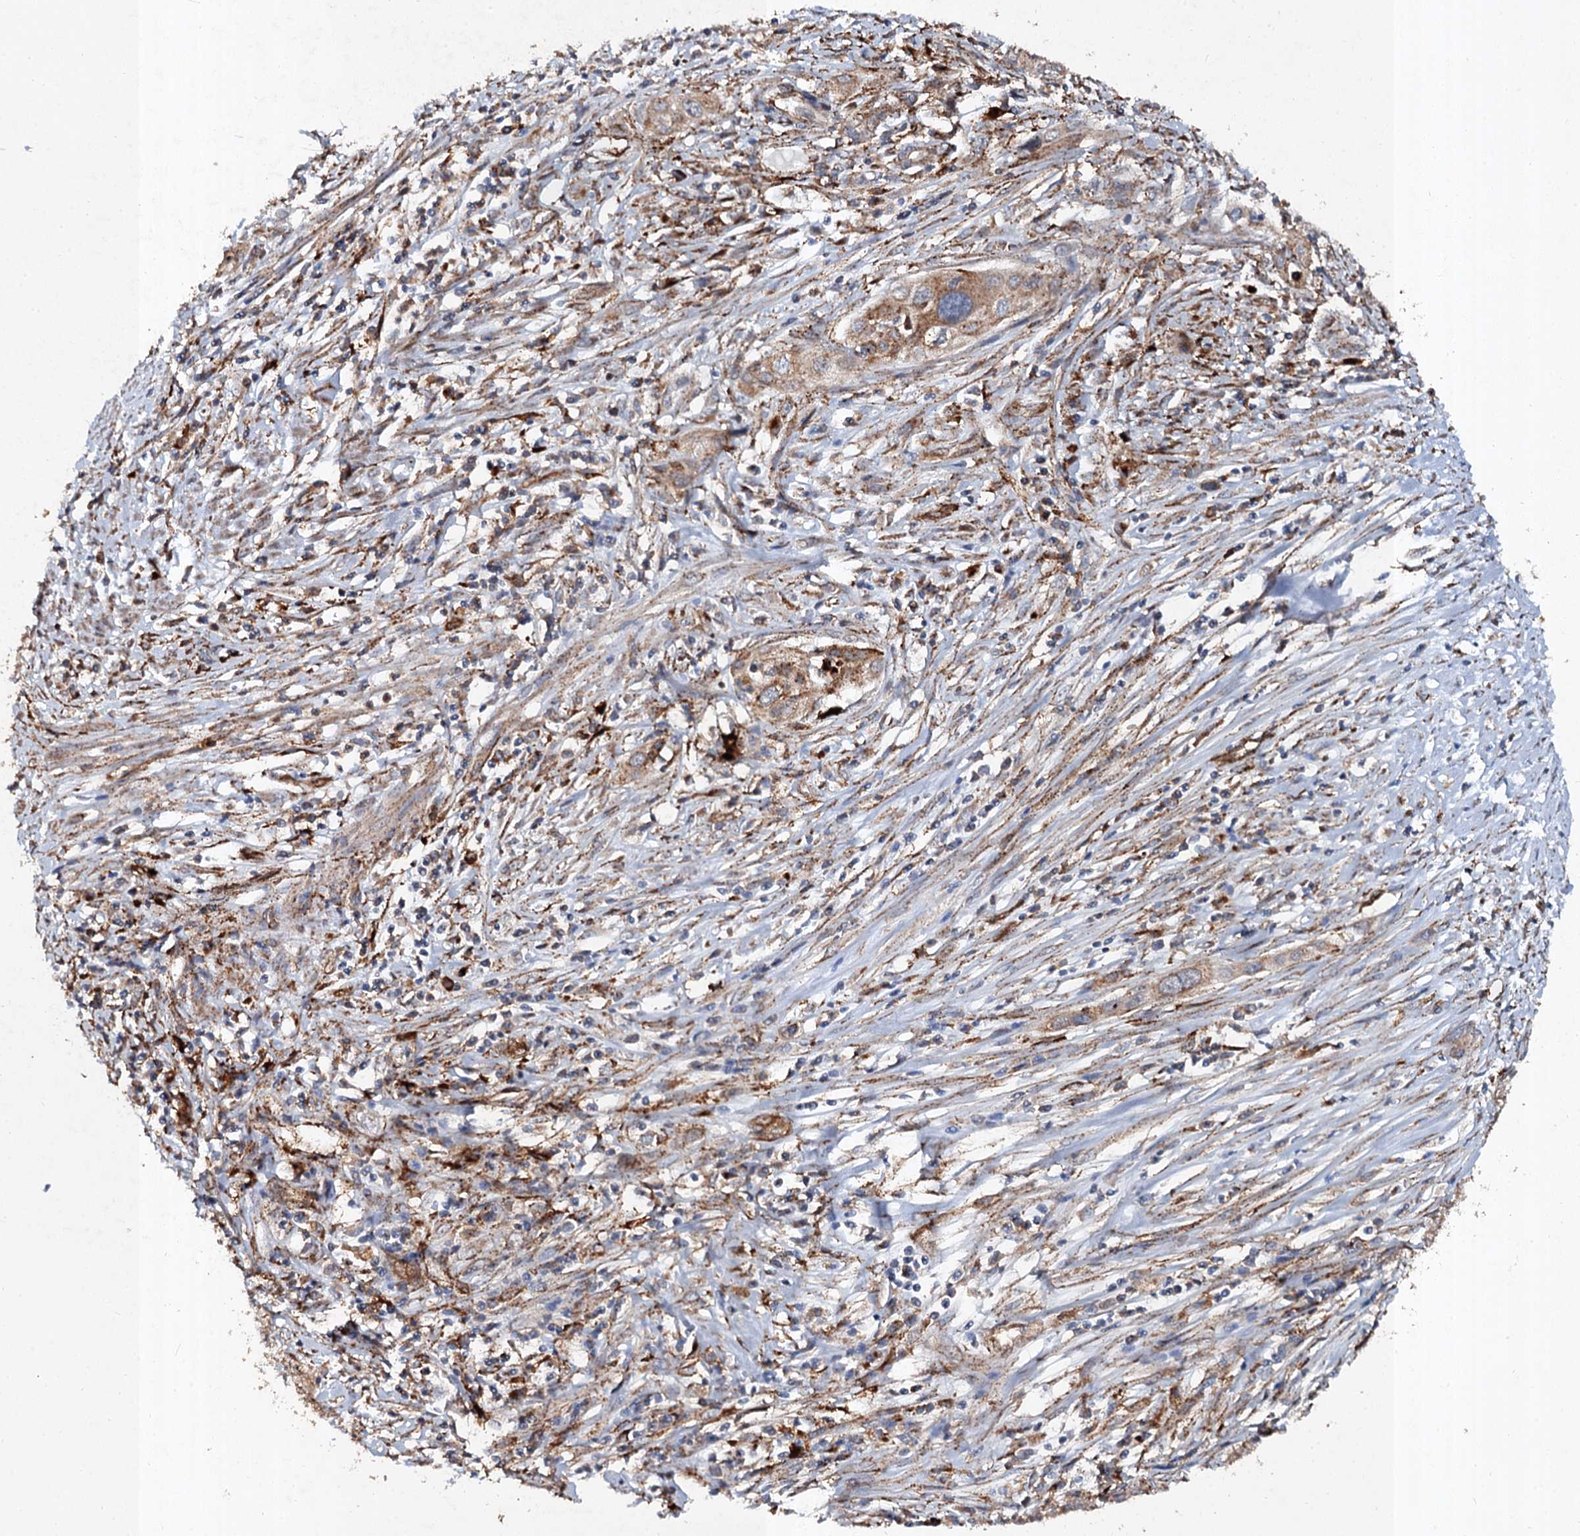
{"staining": {"intensity": "moderate", "quantity": ">75%", "location": "cytoplasmic/membranous"}, "tissue": "cervical cancer", "cell_type": "Tumor cells", "image_type": "cancer", "snomed": [{"axis": "morphology", "description": "Squamous cell carcinoma, NOS"}, {"axis": "topography", "description": "Cervix"}], "caption": "IHC (DAB) staining of squamous cell carcinoma (cervical) exhibits moderate cytoplasmic/membranous protein expression in approximately >75% of tumor cells. (Brightfield microscopy of DAB IHC at high magnification).", "gene": "GBA1", "patient": {"sex": "female", "age": 34}}